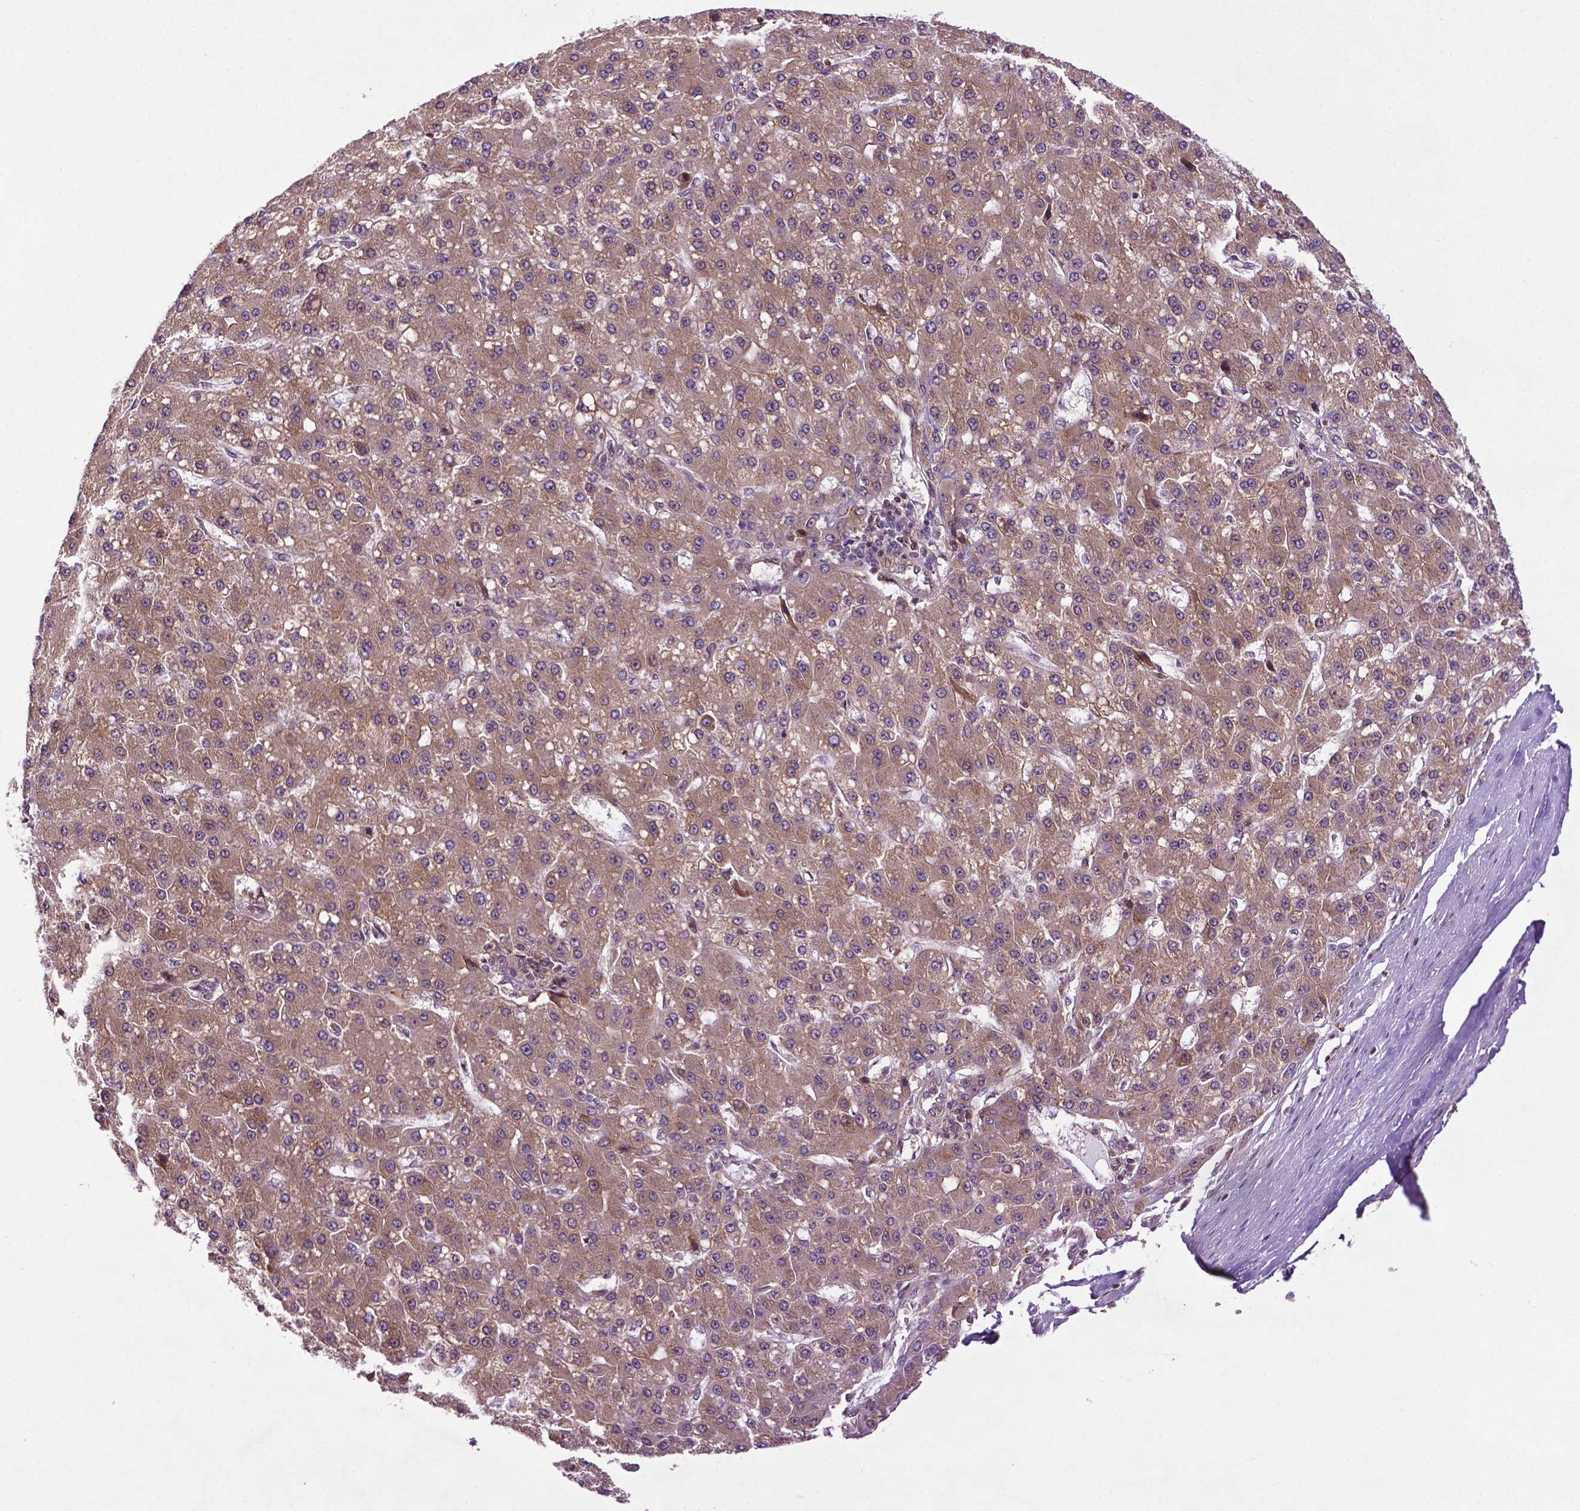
{"staining": {"intensity": "weak", "quantity": ">75%", "location": "cytoplasmic/membranous"}, "tissue": "liver cancer", "cell_type": "Tumor cells", "image_type": "cancer", "snomed": [{"axis": "morphology", "description": "Carcinoma, Hepatocellular, NOS"}, {"axis": "topography", "description": "Liver"}], "caption": "A low amount of weak cytoplasmic/membranous staining is identified in approximately >75% of tumor cells in liver cancer (hepatocellular carcinoma) tissue.", "gene": "TMX2", "patient": {"sex": "male", "age": 67}}